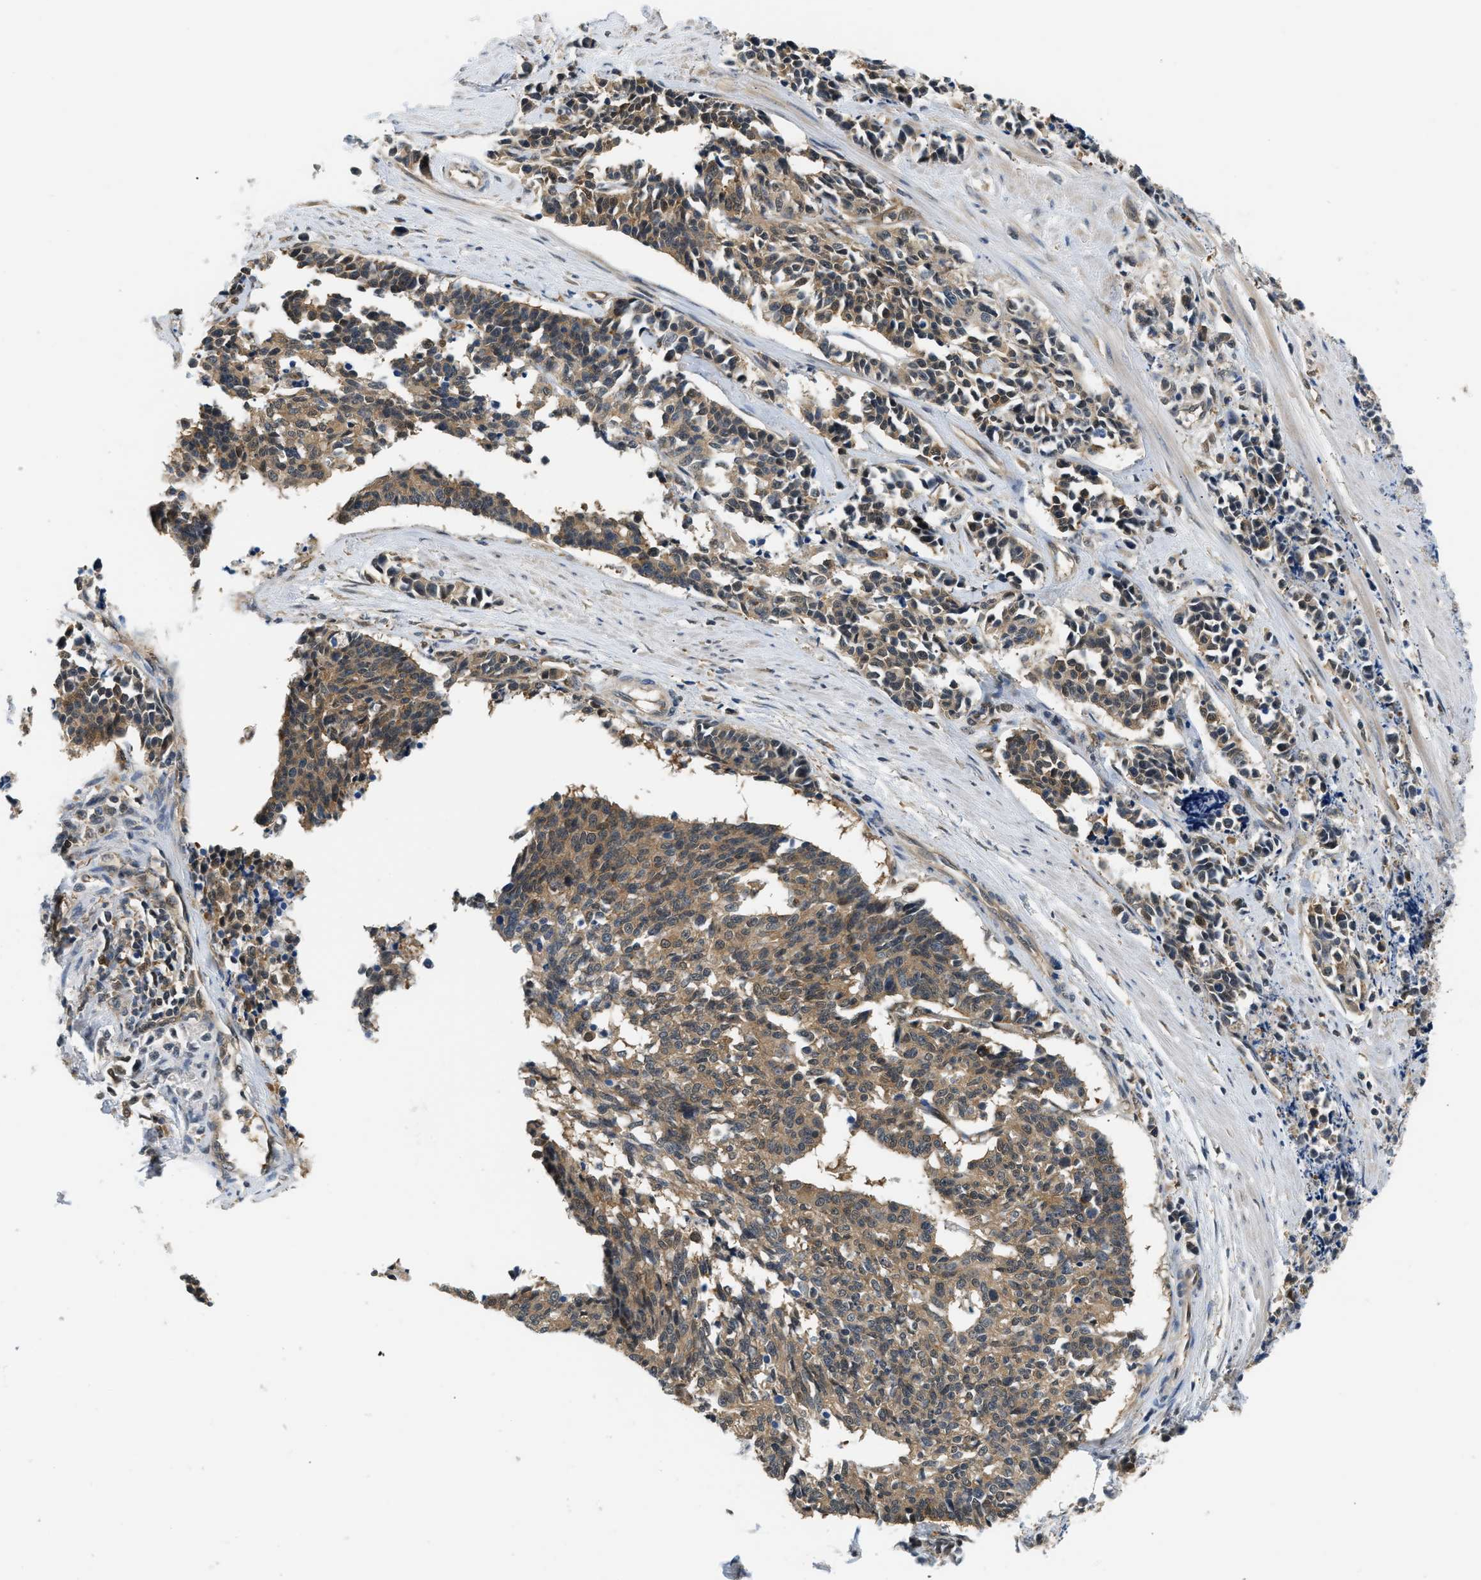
{"staining": {"intensity": "moderate", "quantity": ">75%", "location": "cytoplasmic/membranous,nuclear"}, "tissue": "cervical cancer", "cell_type": "Tumor cells", "image_type": "cancer", "snomed": [{"axis": "morphology", "description": "Squamous cell carcinoma, NOS"}, {"axis": "topography", "description": "Cervix"}], "caption": "This photomicrograph exhibits cervical cancer stained with IHC to label a protein in brown. The cytoplasmic/membranous and nuclear of tumor cells show moderate positivity for the protein. Nuclei are counter-stained blue.", "gene": "EIF4EBP2", "patient": {"sex": "female", "age": 35}}